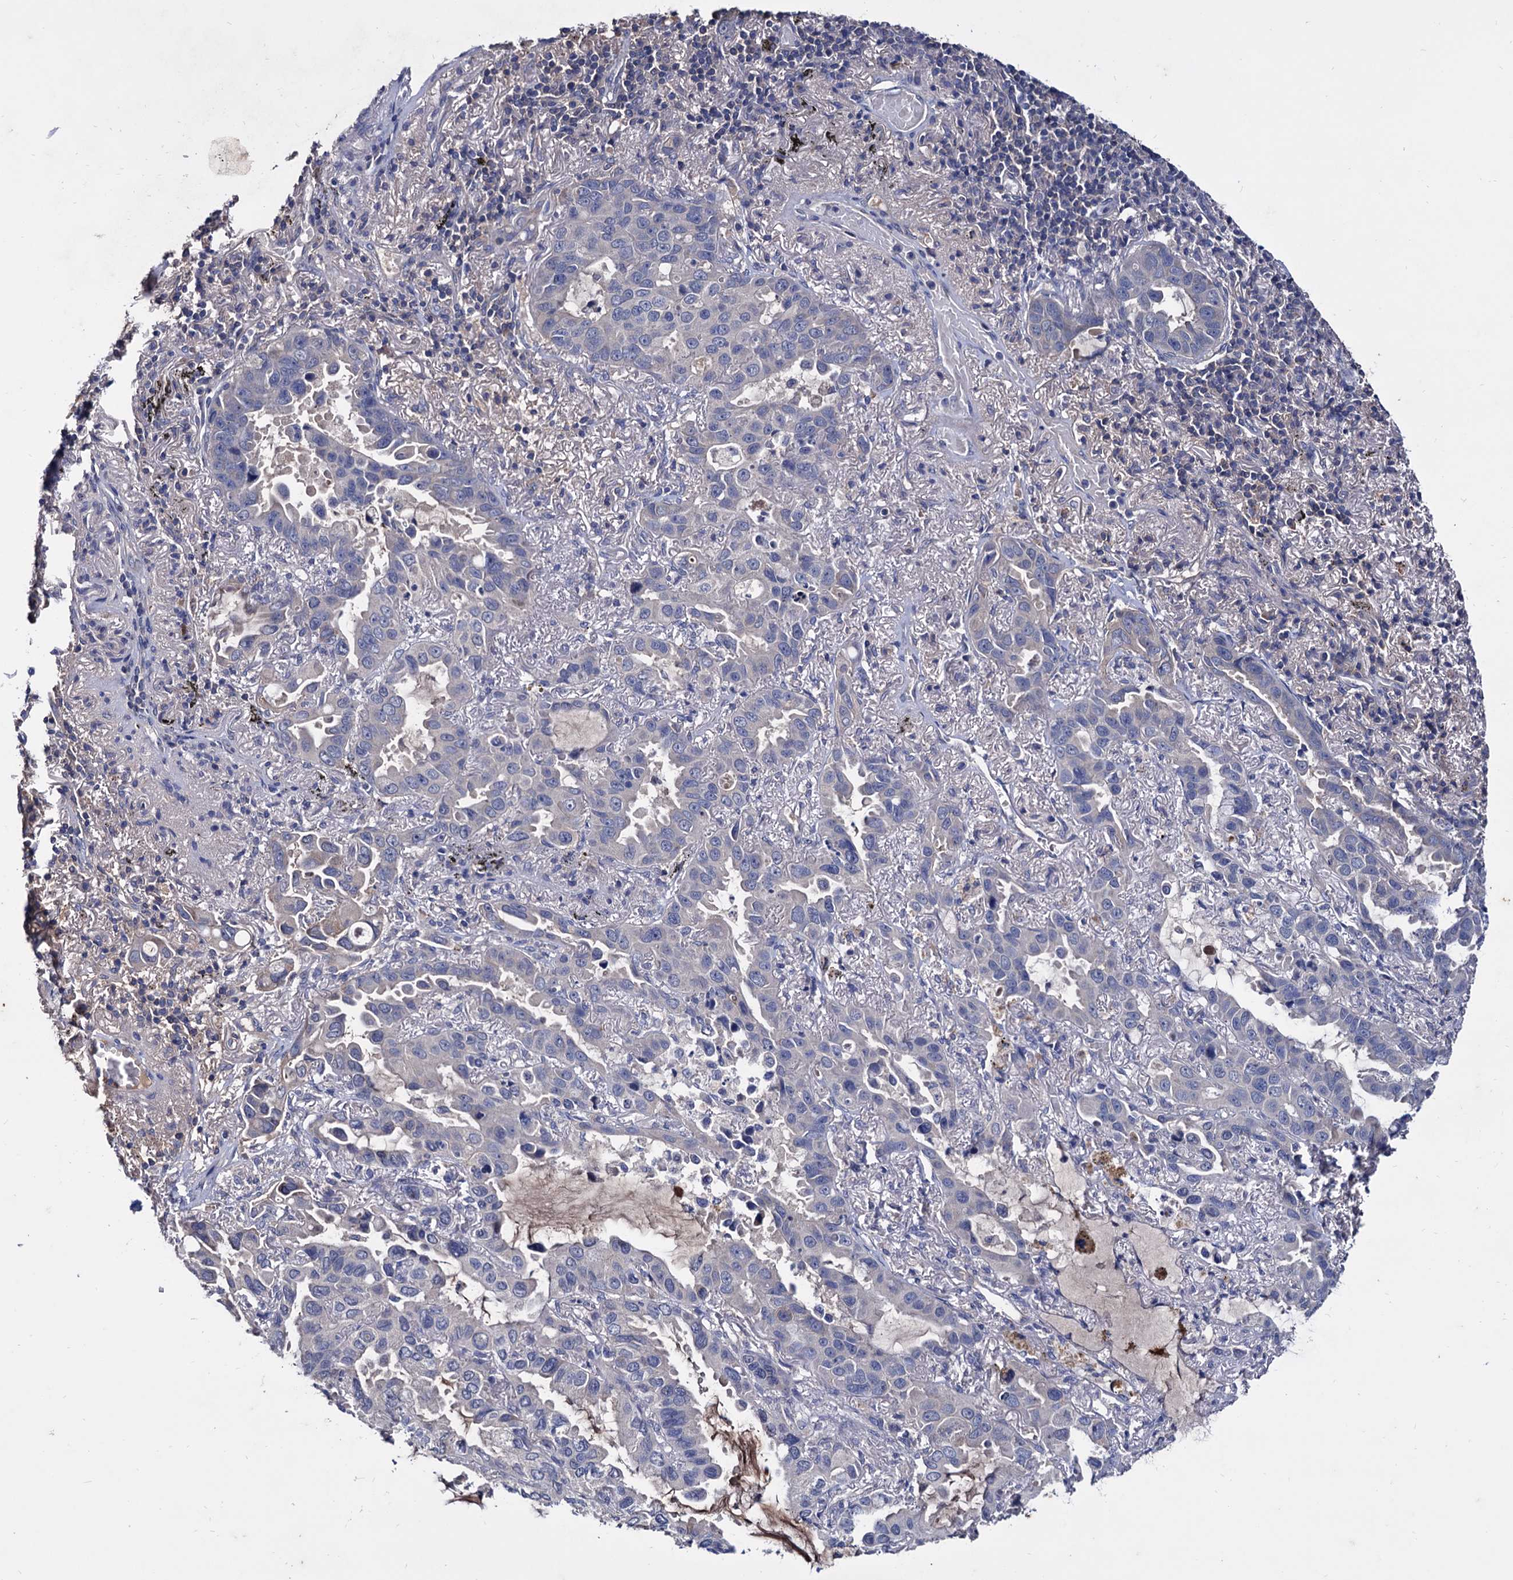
{"staining": {"intensity": "negative", "quantity": "none", "location": "none"}, "tissue": "lung cancer", "cell_type": "Tumor cells", "image_type": "cancer", "snomed": [{"axis": "morphology", "description": "Adenocarcinoma, NOS"}, {"axis": "topography", "description": "Lung"}], "caption": "This is an immunohistochemistry (IHC) image of lung adenocarcinoma. There is no expression in tumor cells.", "gene": "NPAS4", "patient": {"sex": "male", "age": 64}}